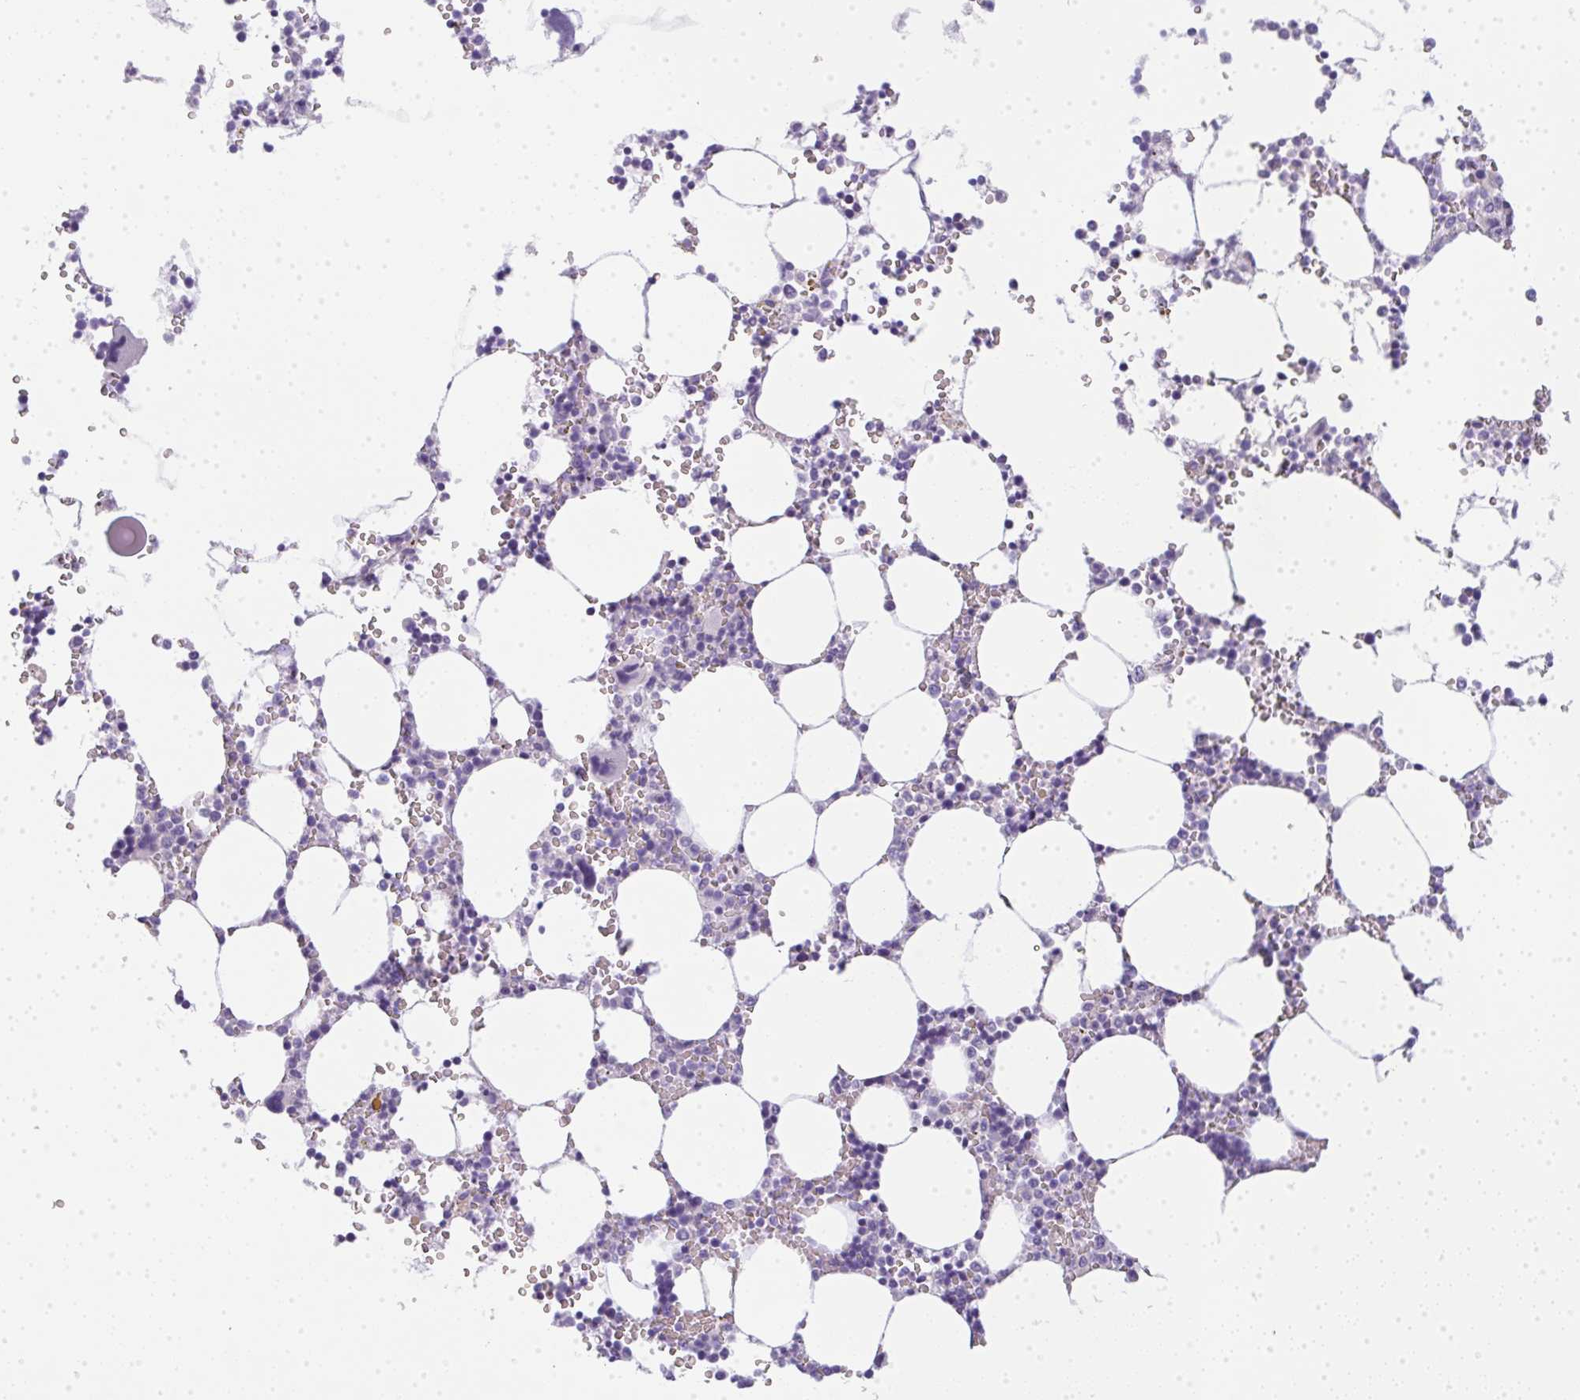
{"staining": {"intensity": "weak", "quantity": "<25%", "location": "cytoplasmic/membranous"}, "tissue": "bone marrow", "cell_type": "Hematopoietic cells", "image_type": "normal", "snomed": [{"axis": "morphology", "description": "Normal tissue, NOS"}, {"axis": "topography", "description": "Bone marrow"}], "caption": "This photomicrograph is of benign bone marrow stained with immunohistochemistry to label a protein in brown with the nuclei are counter-stained blue. There is no staining in hematopoietic cells.", "gene": "LPAR4", "patient": {"sex": "male", "age": 64}}